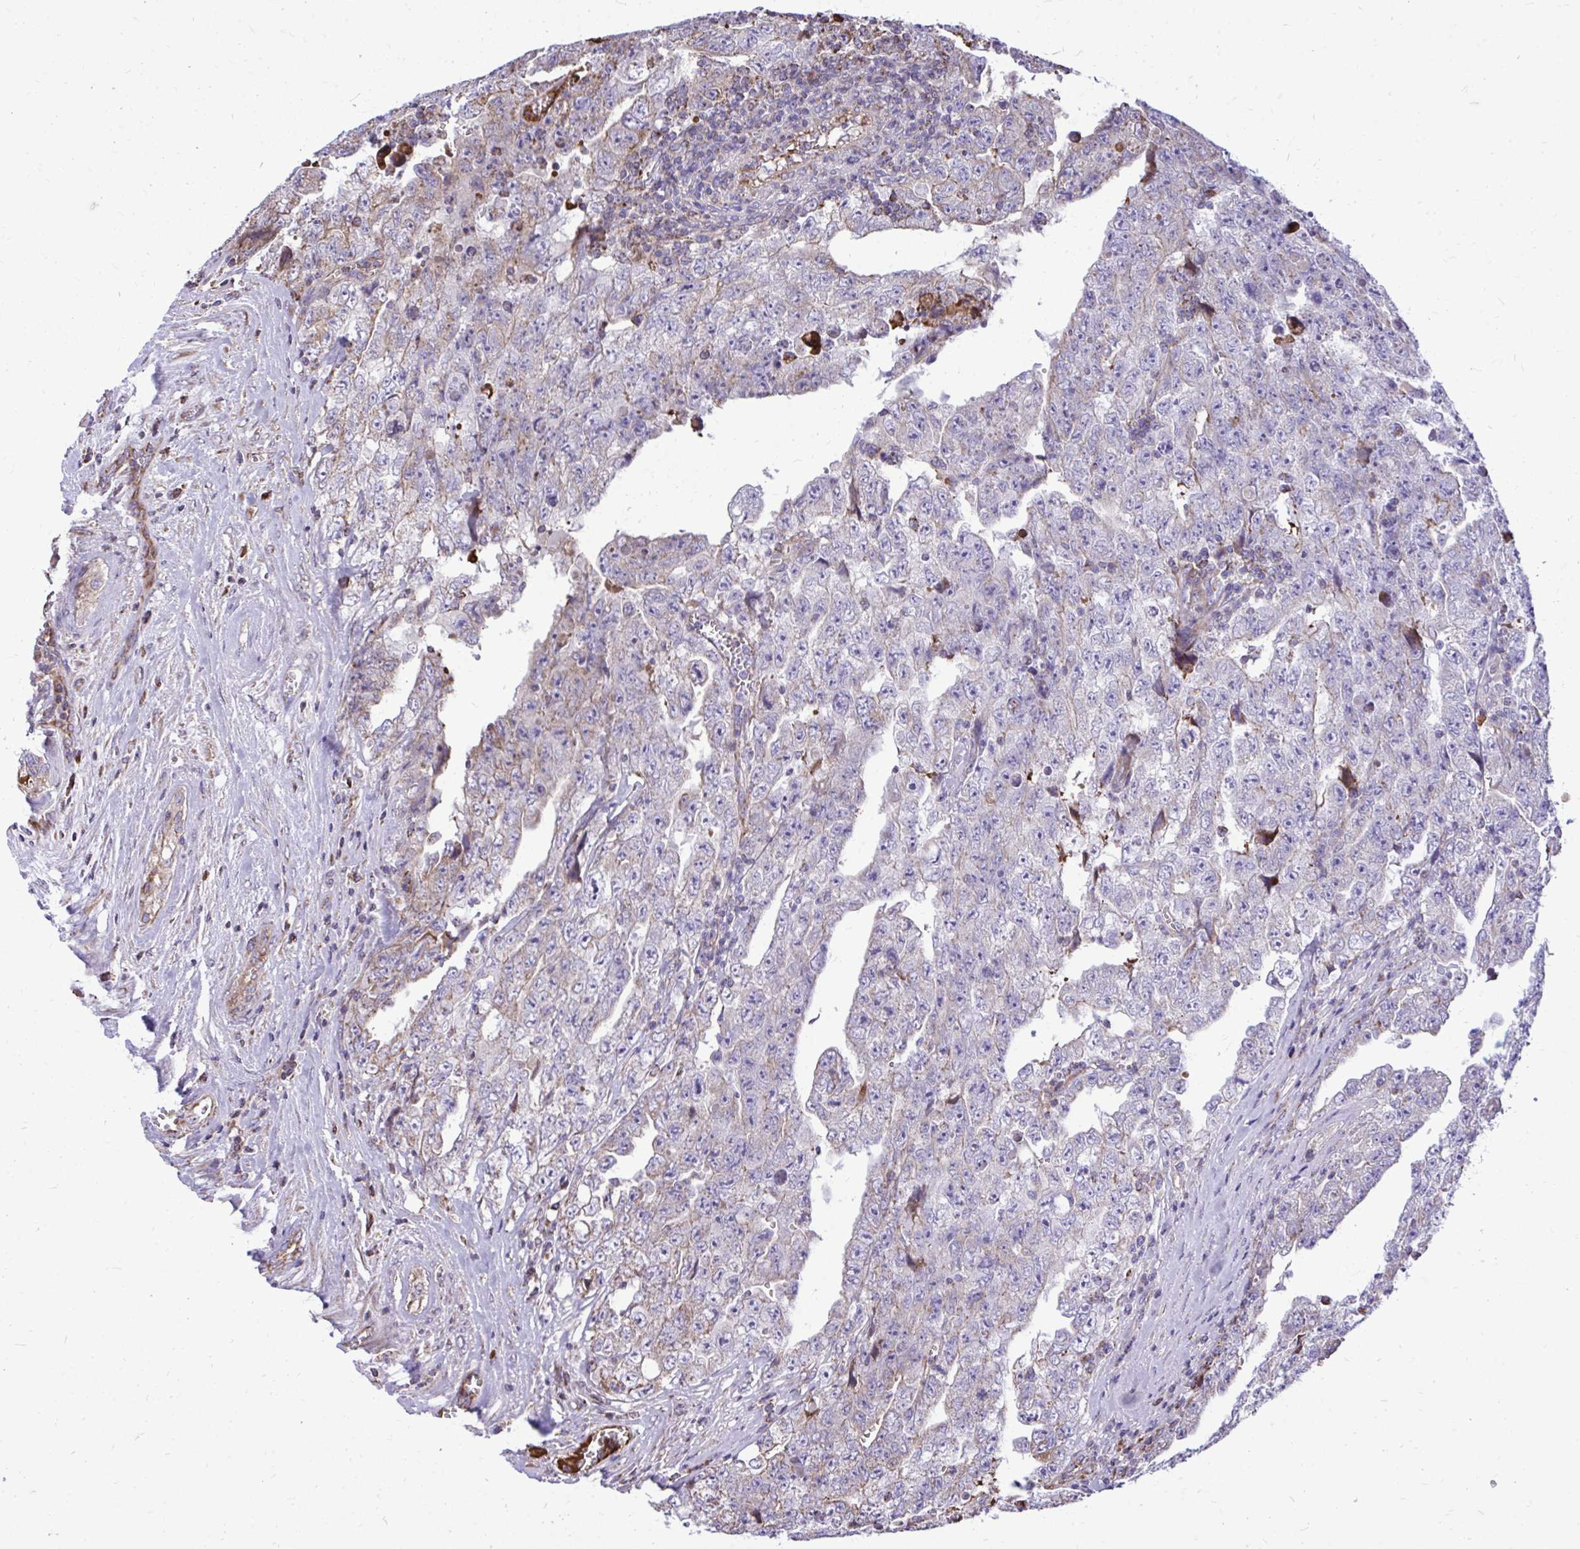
{"staining": {"intensity": "weak", "quantity": "<25%", "location": "cytoplasmic/membranous"}, "tissue": "testis cancer", "cell_type": "Tumor cells", "image_type": "cancer", "snomed": [{"axis": "morphology", "description": "Carcinoma, Embryonal, NOS"}, {"axis": "topography", "description": "Testis"}], "caption": "IHC micrograph of neoplastic tissue: testis cancer stained with DAB demonstrates no significant protein positivity in tumor cells.", "gene": "ATP13A2", "patient": {"sex": "male", "age": 28}}